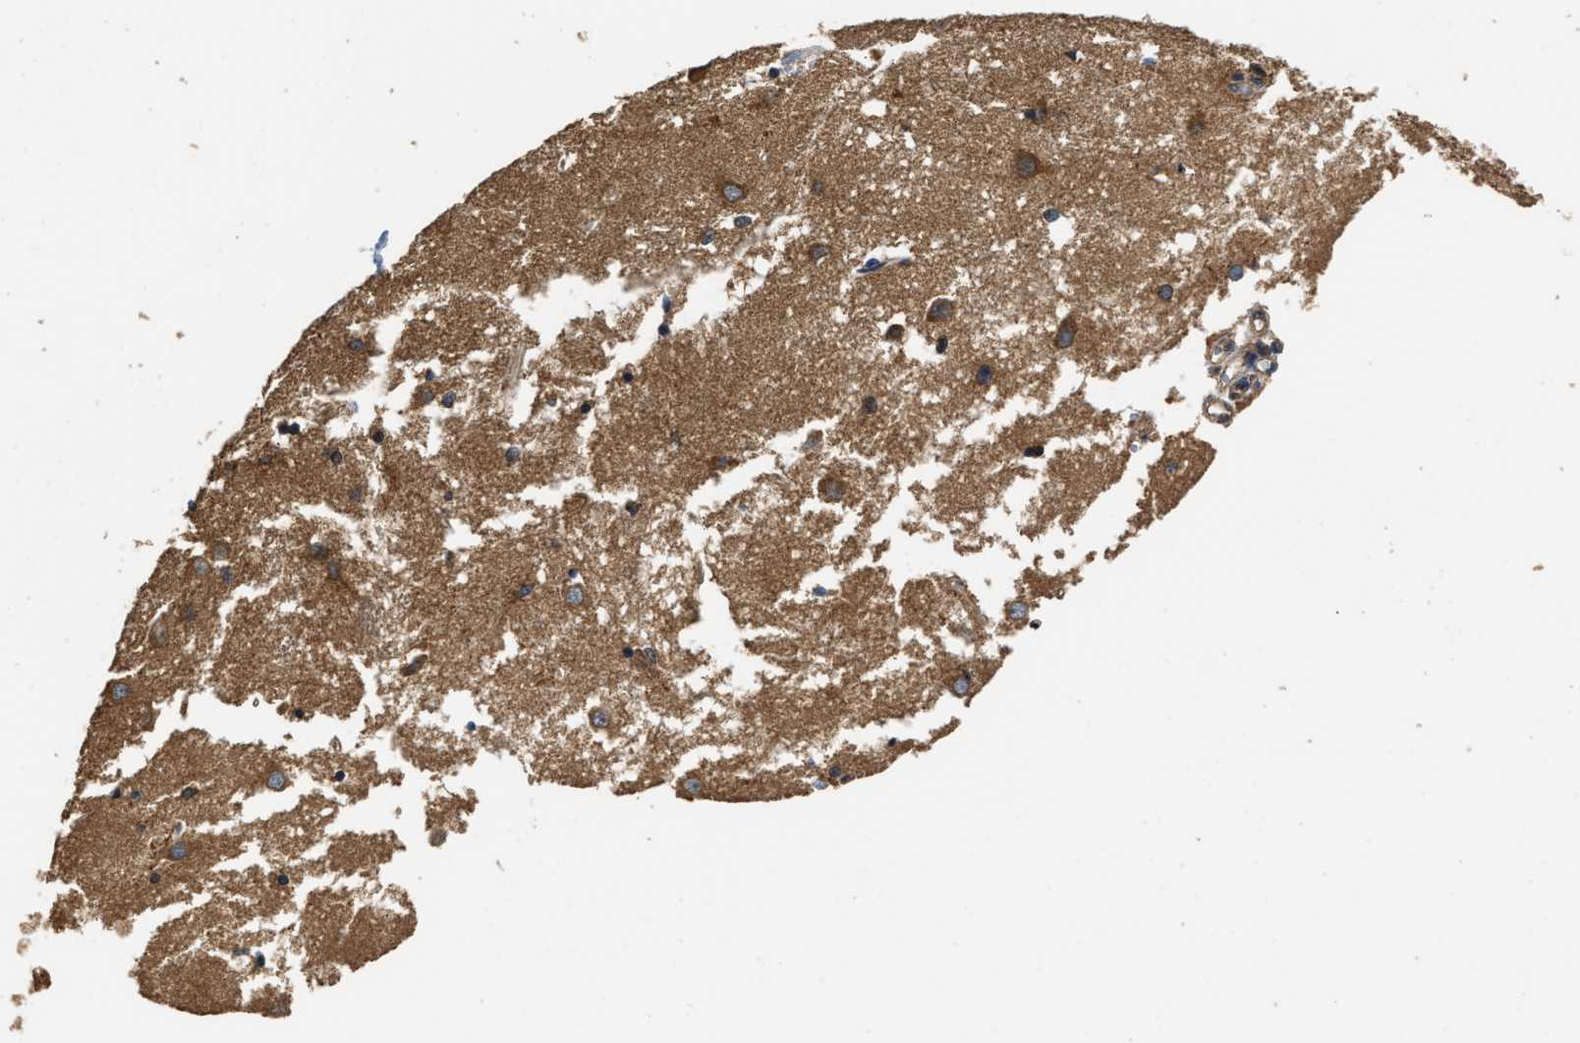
{"staining": {"intensity": "moderate", "quantity": "<25%", "location": "cytoplasmic/membranous"}, "tissue": "caudate", "cell_type": "Glial cells", "image_type": "normal", "snomed": [{"axis": "morphology", "description": "Normal tissue, NOS"}, {"axis": "topography", "description": "Lateral ventricle wall"}], "caption": "Protein staining by immunohistochemistry (IHC) exhibits moderate cytoplasmic/membranous staining in approximately <25% of glial cells in normal caudate. Nuclei are stained in blue.", "gene": "DNAJC2", "patient": {"sex": "female", "age": 19}}